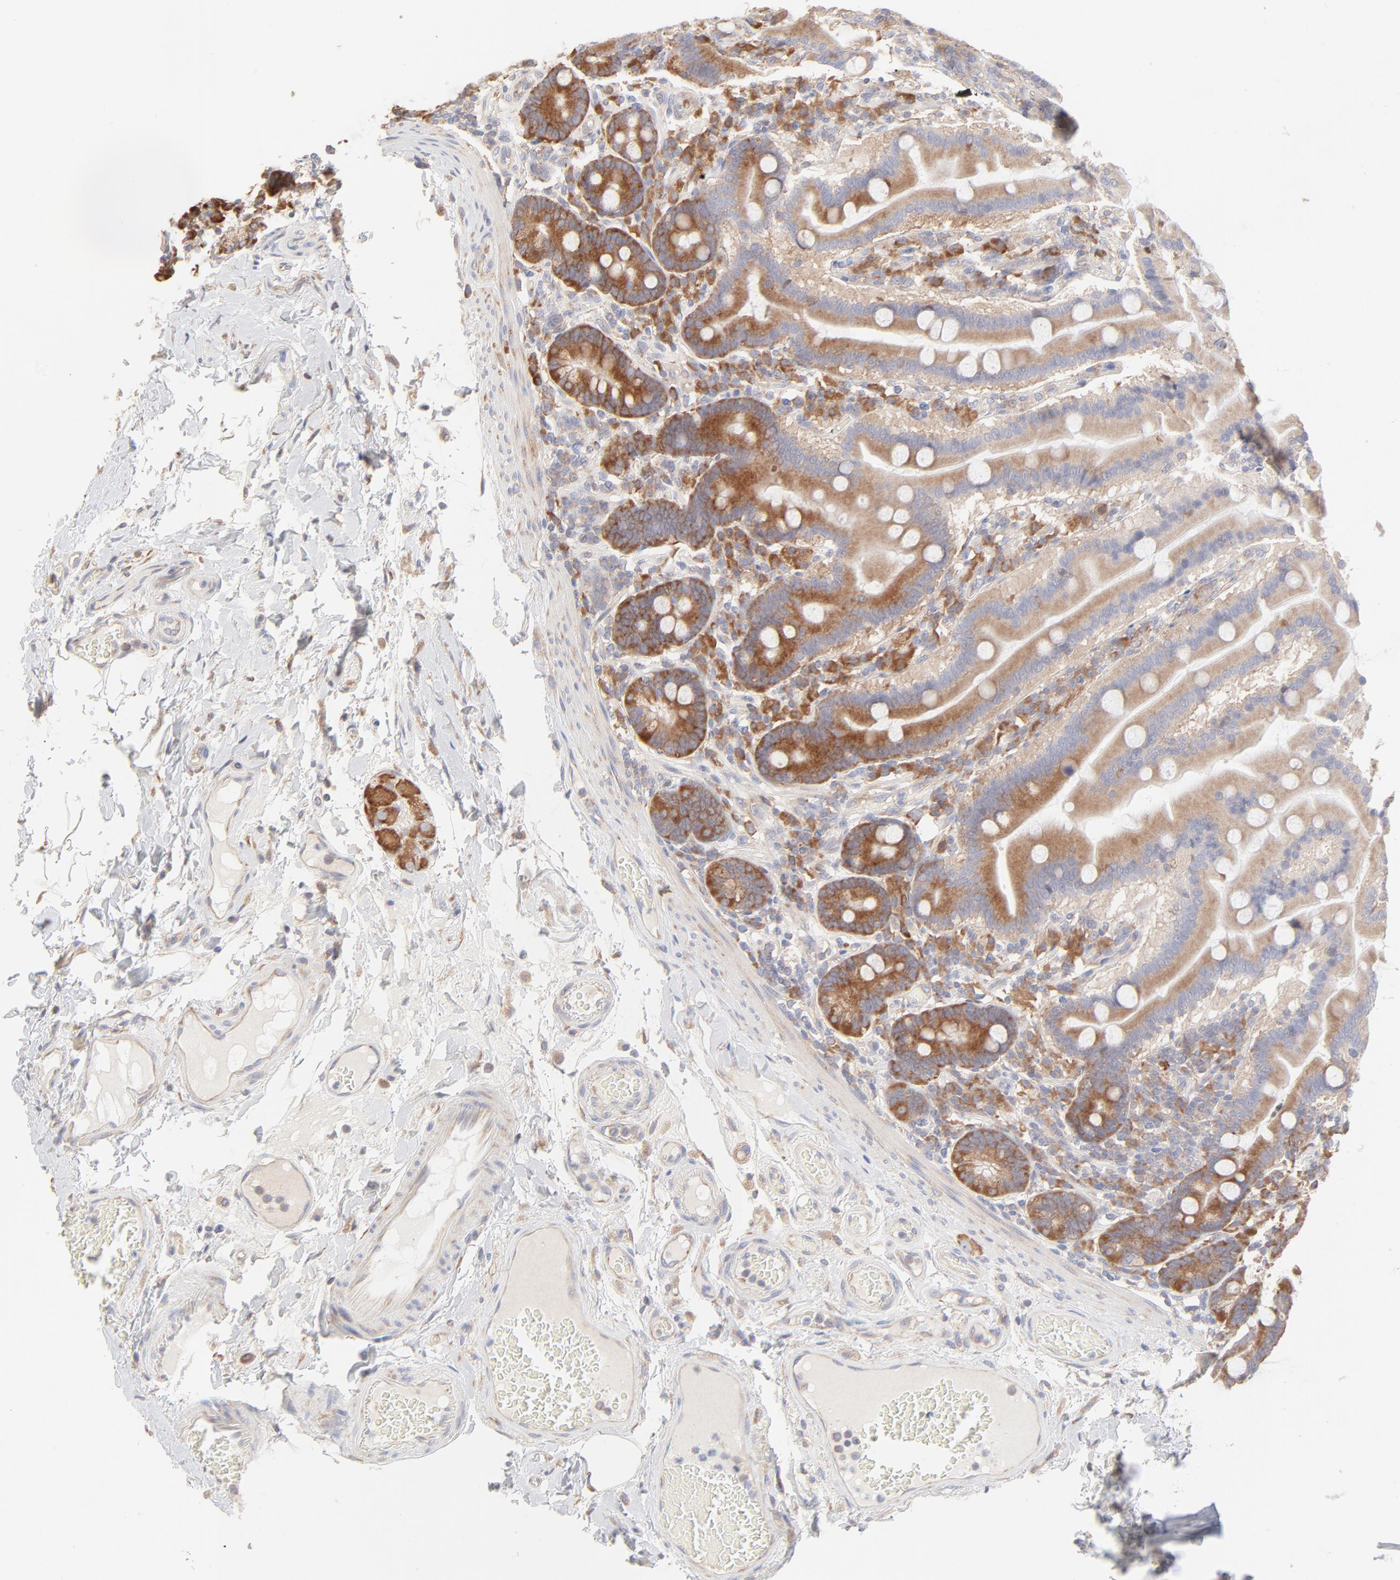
{"staining": {"intensity": "moderate", "quantity": ">75%", "location": "cytoplasmic/membranous"}, "tissue": "duodenum", "cell_type": "Glandular cells", "image_type": "normal", "snomed": [{"axis": "morphology", "description": "Normal tissue, NOS"}, {"axis": "topography", "description": "Duodenum"}], "caption": "Immunohistochemistry of normal human duodenum shows medium levels of moderate cytoplasmic/membranous staining in about >75% of glandular cells.", "gene": "RPS21", "patient": {"sex": "female", "age": 64}}